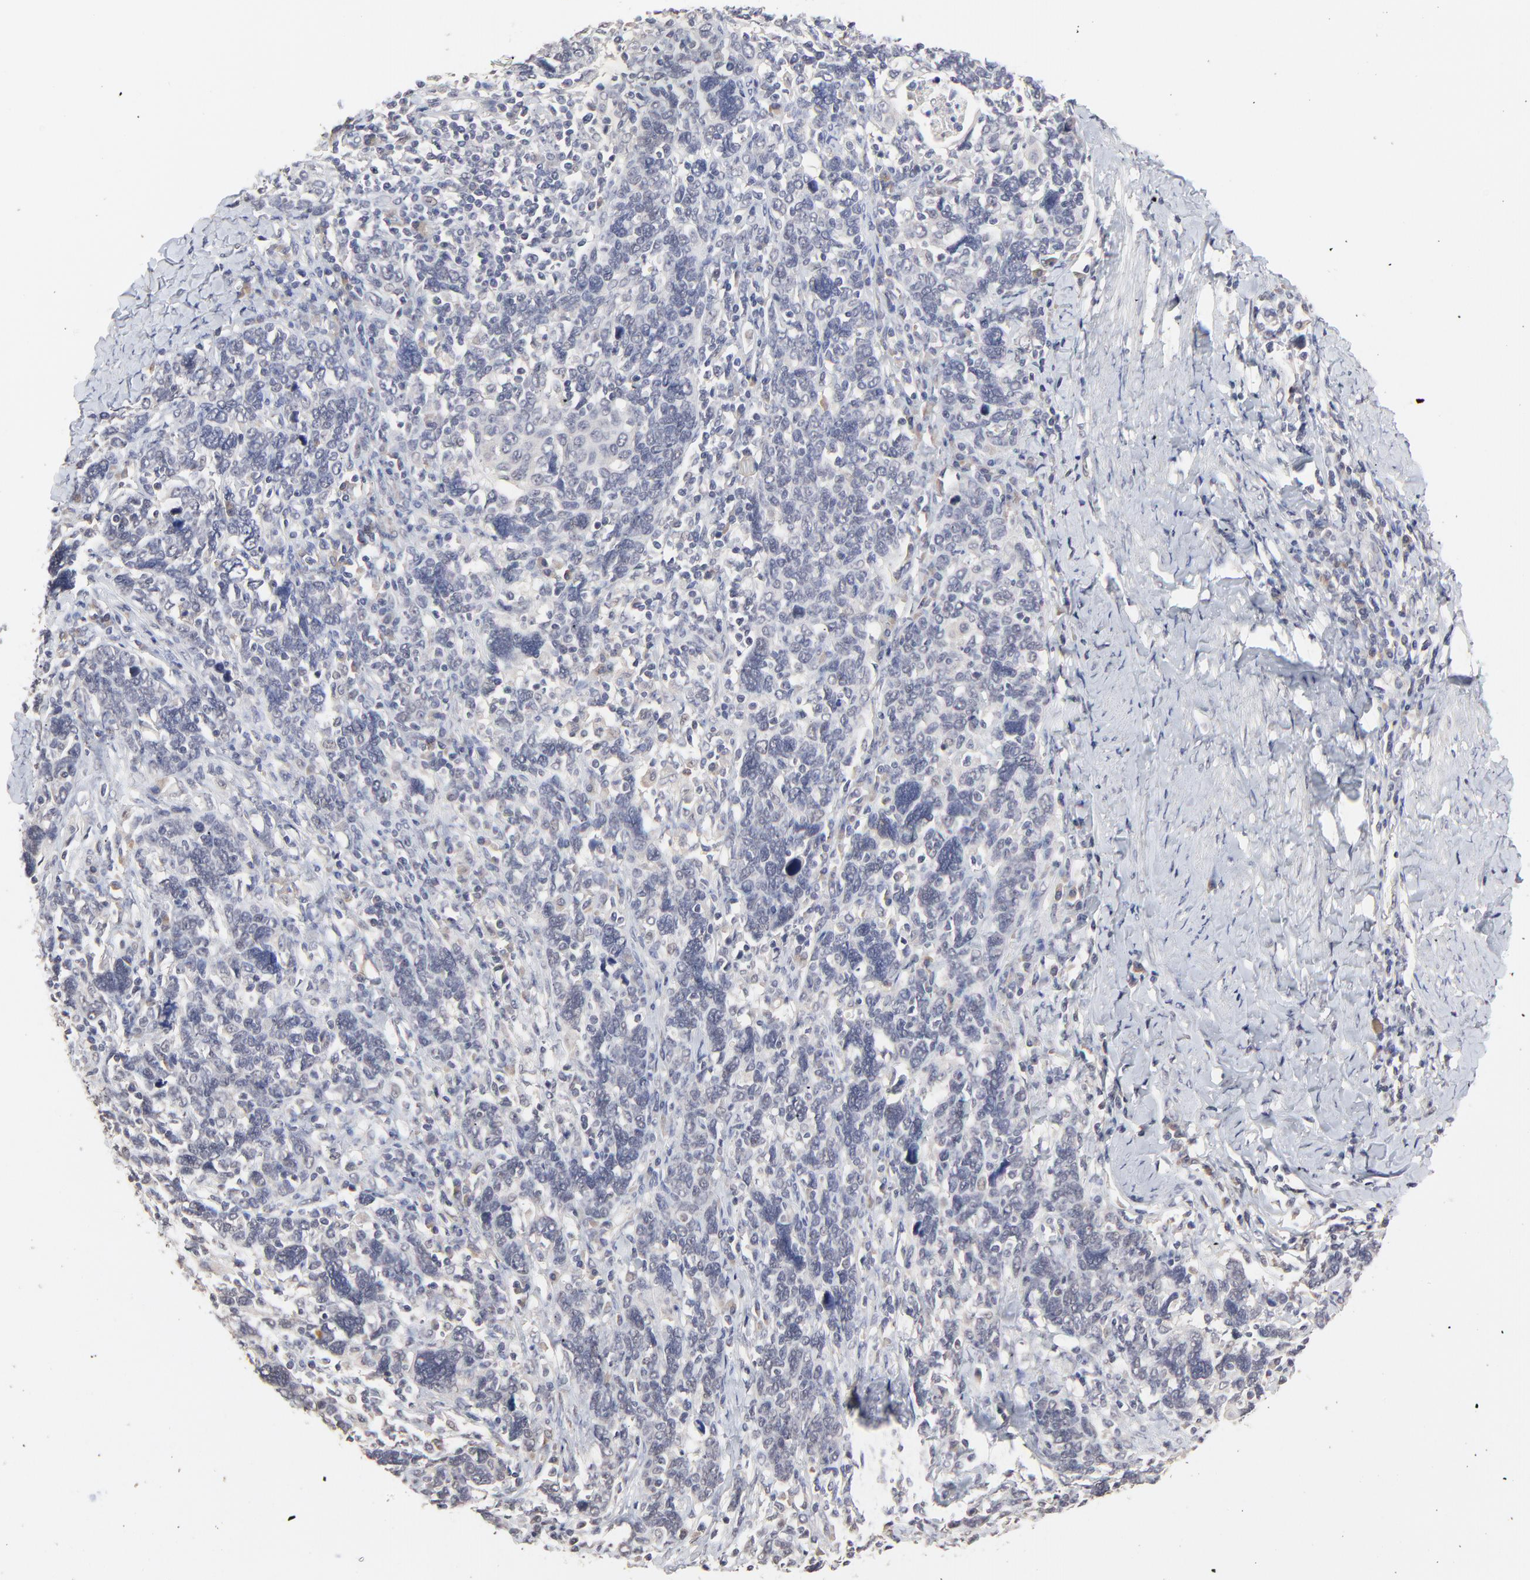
{"staining": {"intensity": "negative", "quantity": "none", "location": "none"}, "tissue": "cervical cancer", "cell_type": "Tumor cells", "image_type": "cancer", "snomed": [{"axis": "morphology", "description": "Squamous cell carcinoma, NOS"}, {"axis": "topography", "description": "Cervix"}], "caption": "Squamous cell carcinoma (cervical) stained for a protein using IHC reveals no positivity tumor cells.", "gene": "FAM199X", "patient": {"sex": "female", "age": 41}}